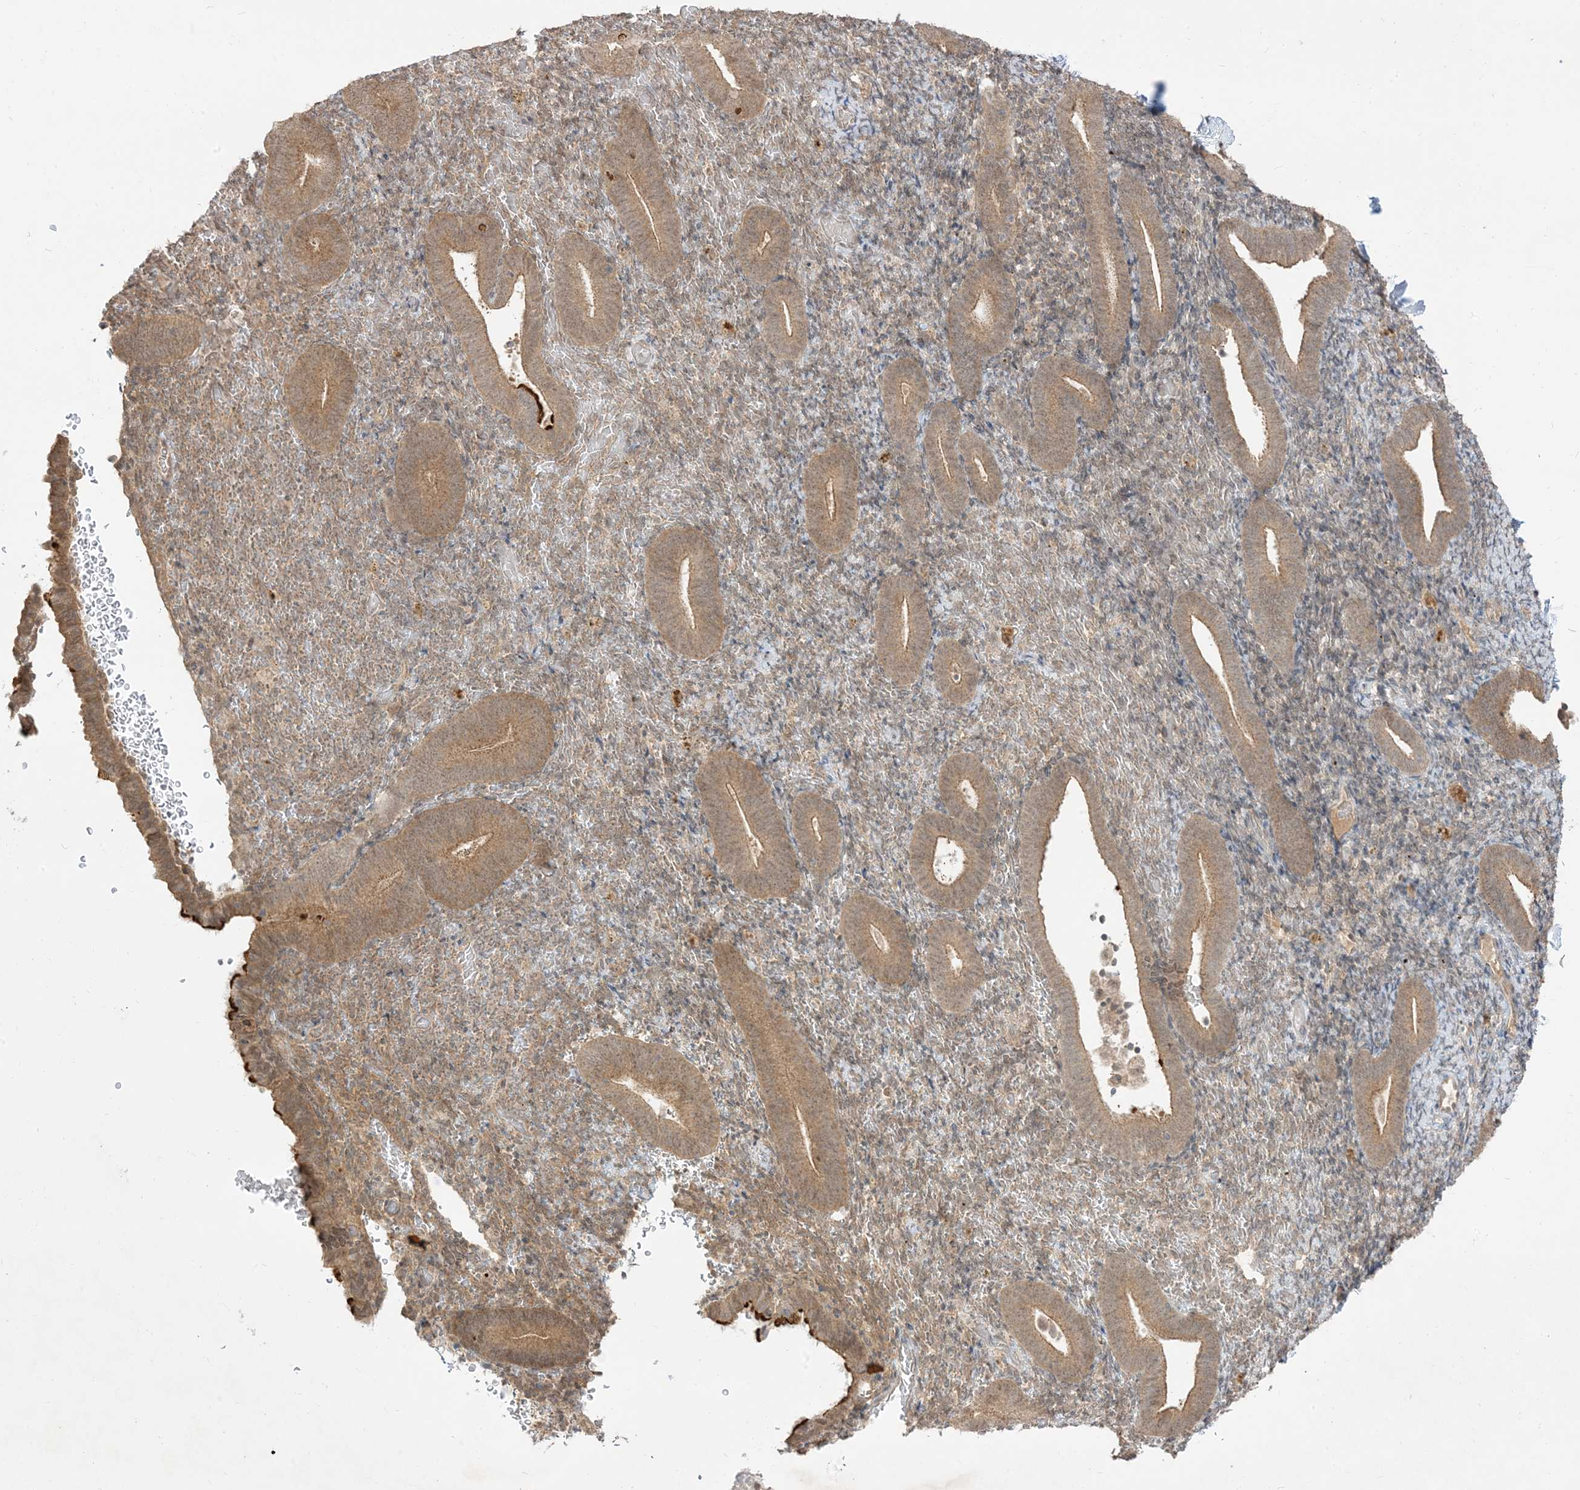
{"staining": {"intensity": "weak", "quantity": "25%-75%", "location": "cytoplasmic/membranous"}, "tissue": "endometrium", "cell_type": "Cells in endometrial stroma", "image_type": "normal", "snomed": [{"axis": "morphology", "description": "Normal tissue, NOS"}, {"axis": "topography", "description": "Endometrium"}], "caption": "The immunohistochemical stain shows weak cytoplasmic/membranous staining in cells in endometrial stroma of benign endometrium. The protein is stained brown, and the nuclei are stained in blue (DAB IHC with brightfield microscopy, high magnification).", "gene": "TBCC", "patient": {"sex": "female", "age": 51}}